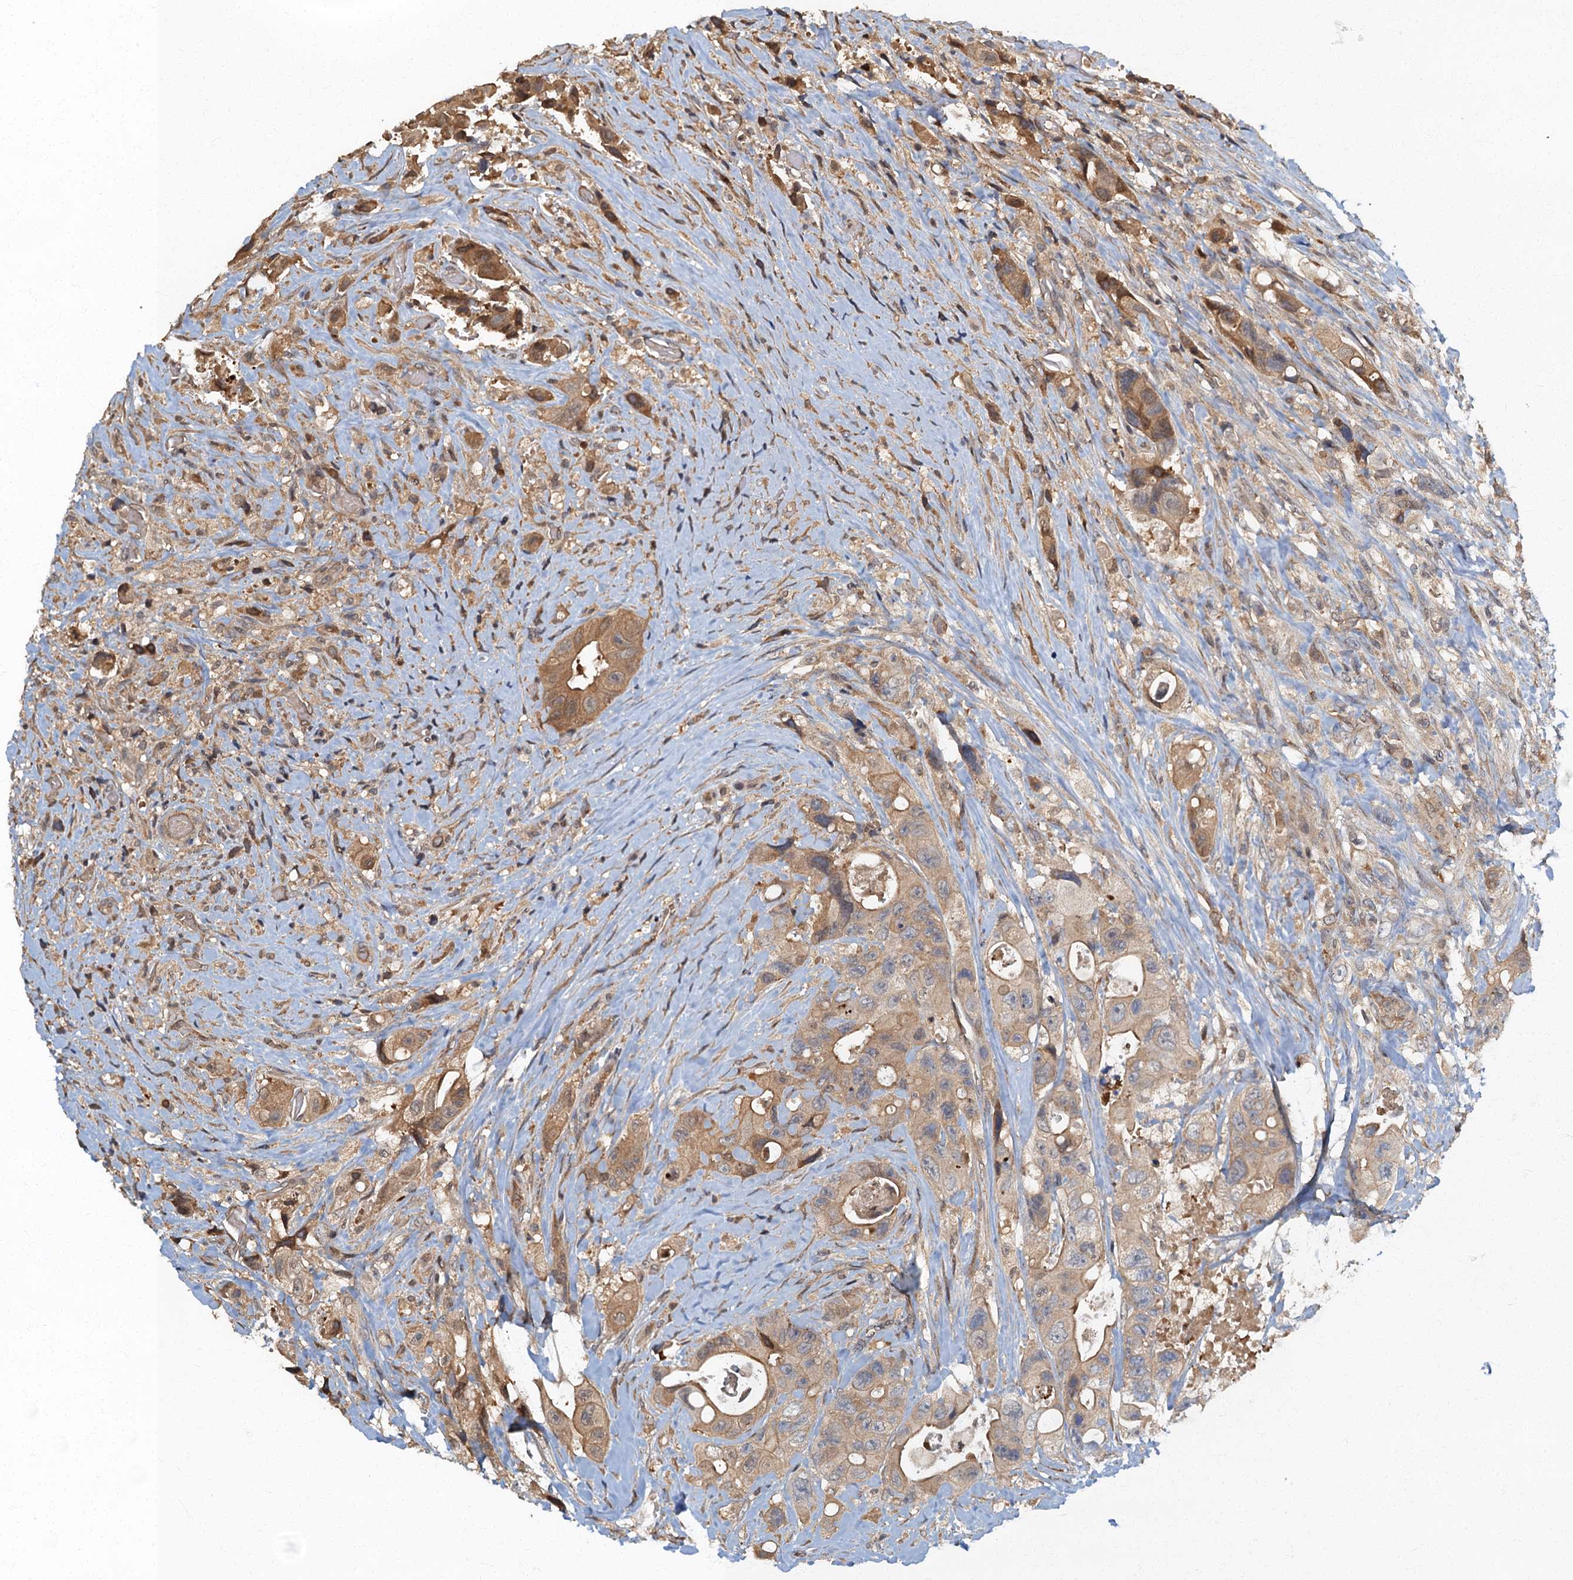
{"staining": {"intensity": "moderate", "quantity": "25%-75%", "location": "cytoplasmic/membranous"}, "tissue": "colorectal cancer", "cell_type": "Tumor cells", "image_type": "cancer", "snomed": [{"axis": "morphology", "description": "Adenocarcinoma, NOS"}, {"axis": "topography", "description": "Colon"}], "caption": "Immunohistochemical staining of human colorectal cancer (adenocarcinoma) exhibits medium levels of moderate cytoplasmic/membranous positivity in about 25%-75% of tumor cells.", "gene": "TBCK", "patient": {"sex": "female", "age": 46}}